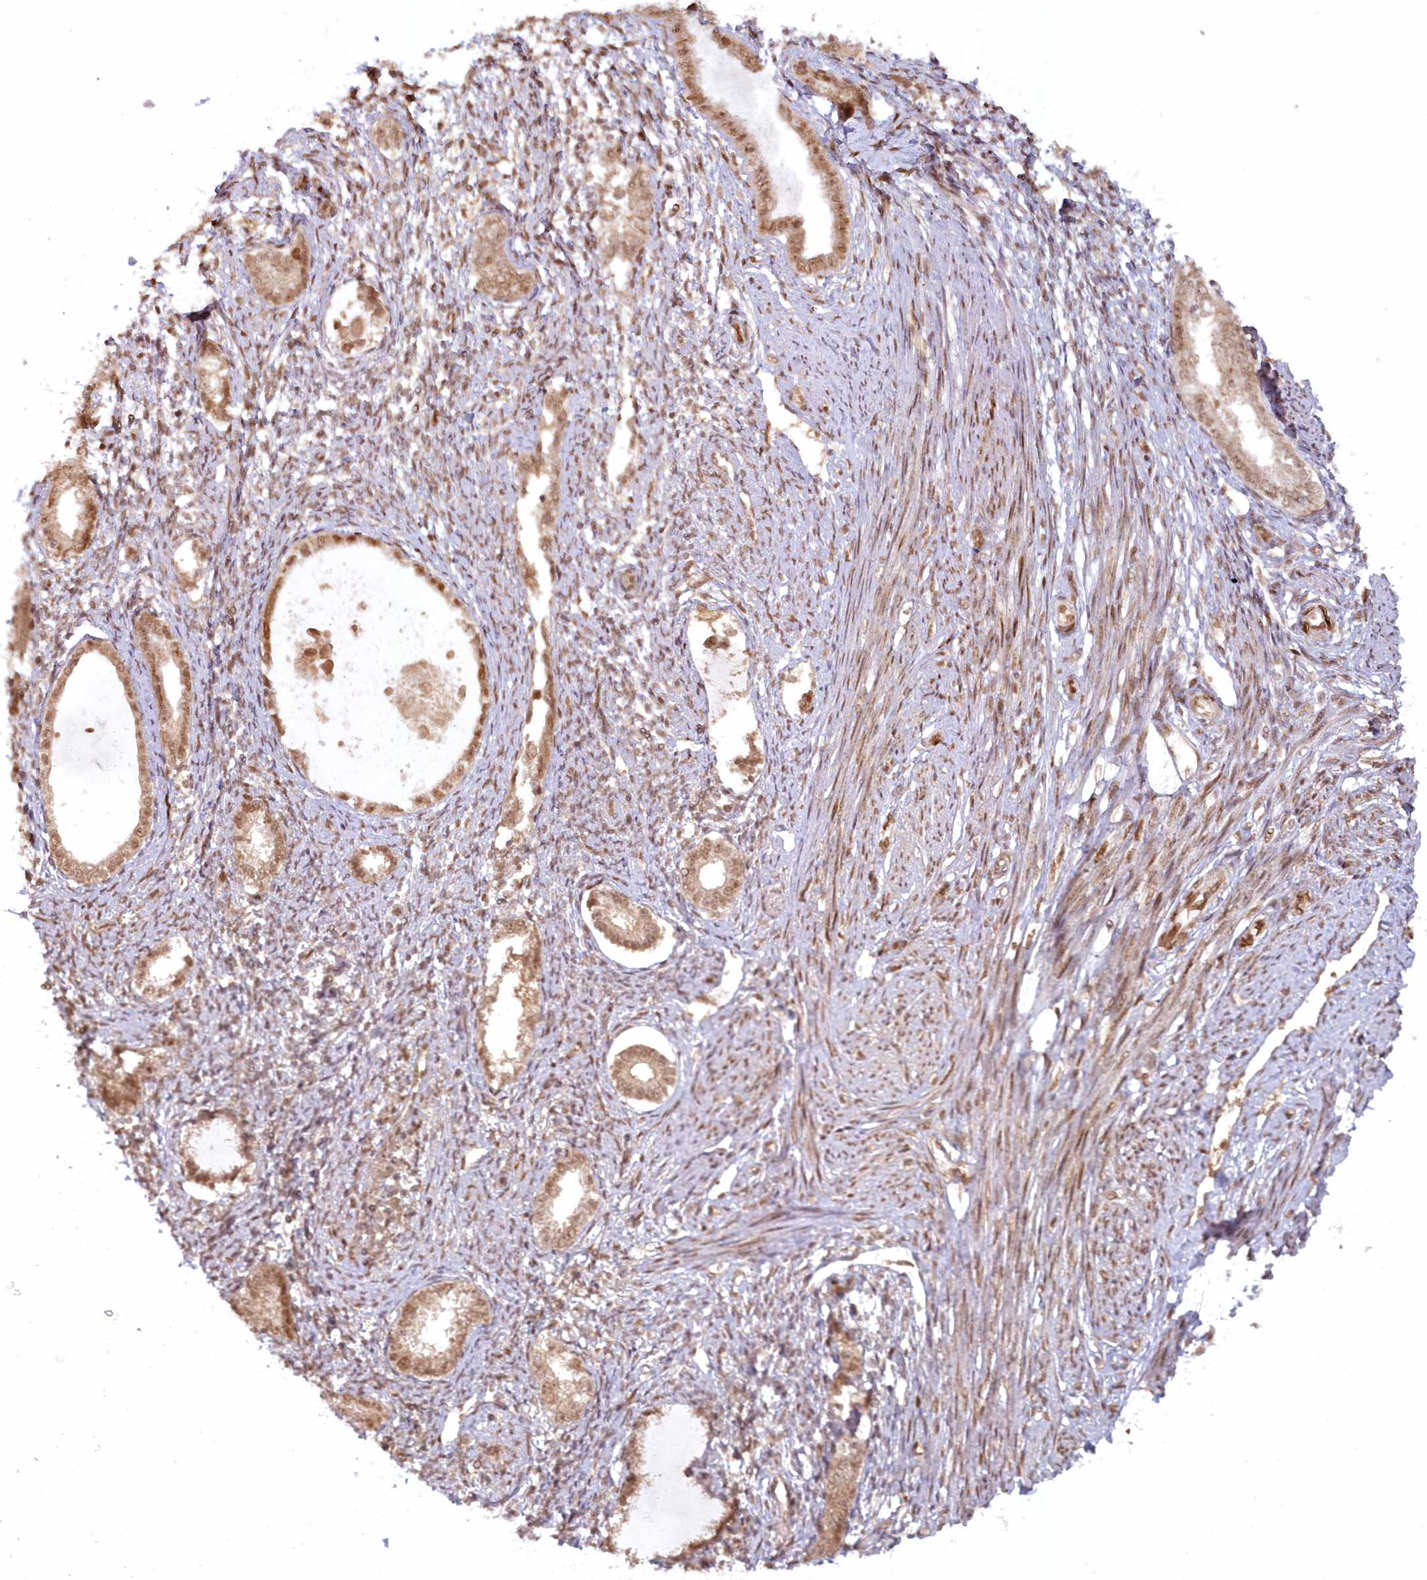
{"staining": {"intensity": "negative", "quantity": "none", "location": "none"}, "tissue": "endometrium", "cell_type": "Cells in endometrial stroma", "image_type": "normal", "snomed": [{"axis": "morphology", "description": "Normal tissue, NOS"}, {"axis": "topography", "description": "Endometrium"}], "caption": "Immunohistochemistry (IHC) photomicrograph of unremarkable human endometrium stained for a protein (brown), which exhibits no expression in cells in endometrial stroma. (DAB (3,3'-diaminobenzidine) immunohistochemistry (IHC) visualized using brightfield microscopy, high magnification).", "gene": "TOGARAM2", "patient": {"sex": "female", "age": 56}}